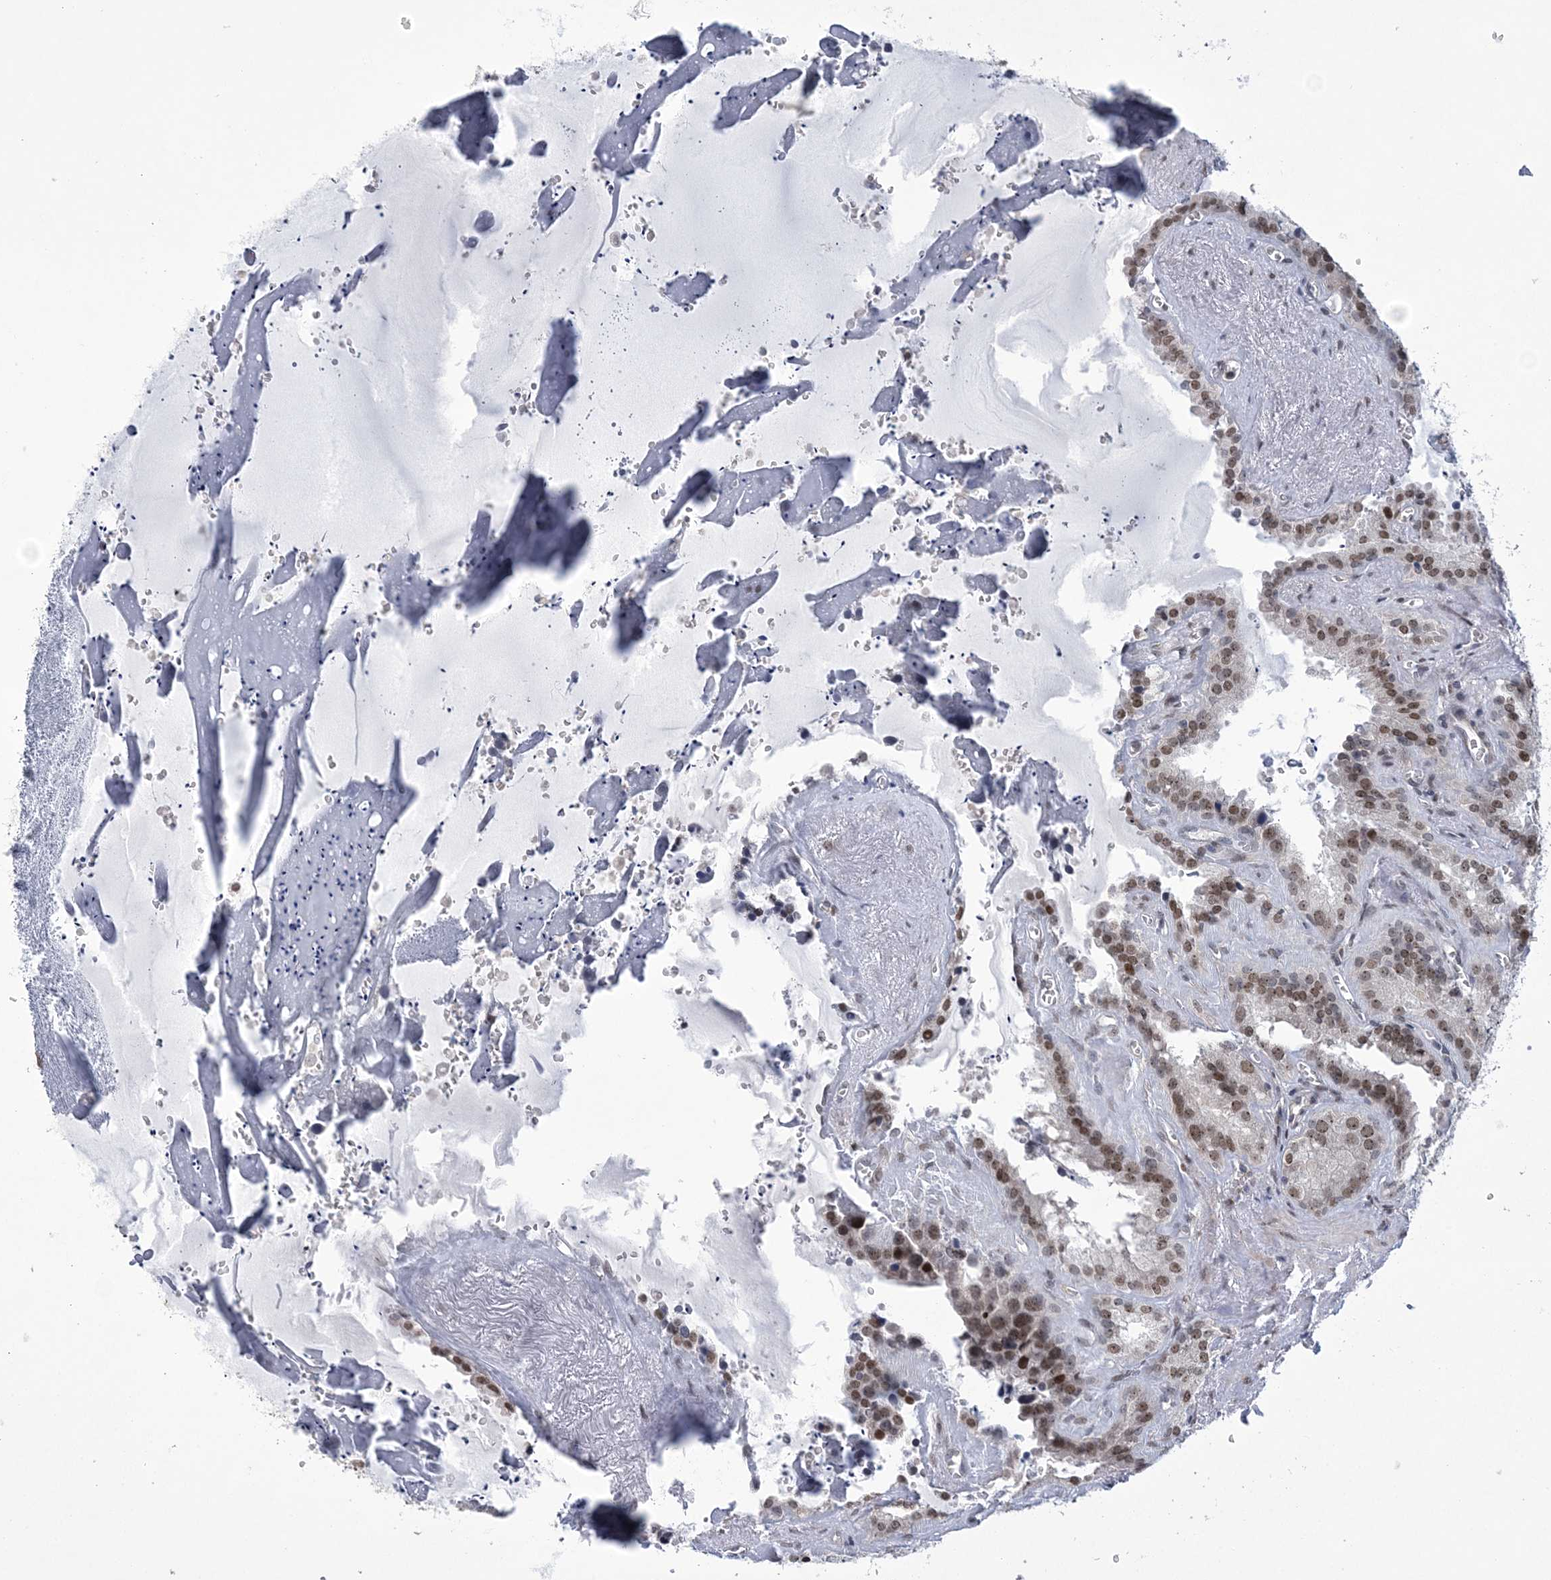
{"staining": {"intensity": "moderate", "quantity": ">75%", "location": "nuclear"}, "tissue": "seminal vesicle", "cell_type": "Glandular cells", "image_type": "normal", "snomed": [{"axis": "morphology", "description": "Normal tissue, NOS"}, {"axis": "topography", "description": "Prostate"}, {"axis": "topography", "description": "Seminal veicle"}], "caption": "Protein staining of normal seminal vesicle reveals moderate nuclear expression in approximately >75% of glandular cells. (DAB IHC, brown staining for protein, blue staining for nuclei).", "gene": "HOMEZ", "patient": {"sex": "male", "age": 59}}